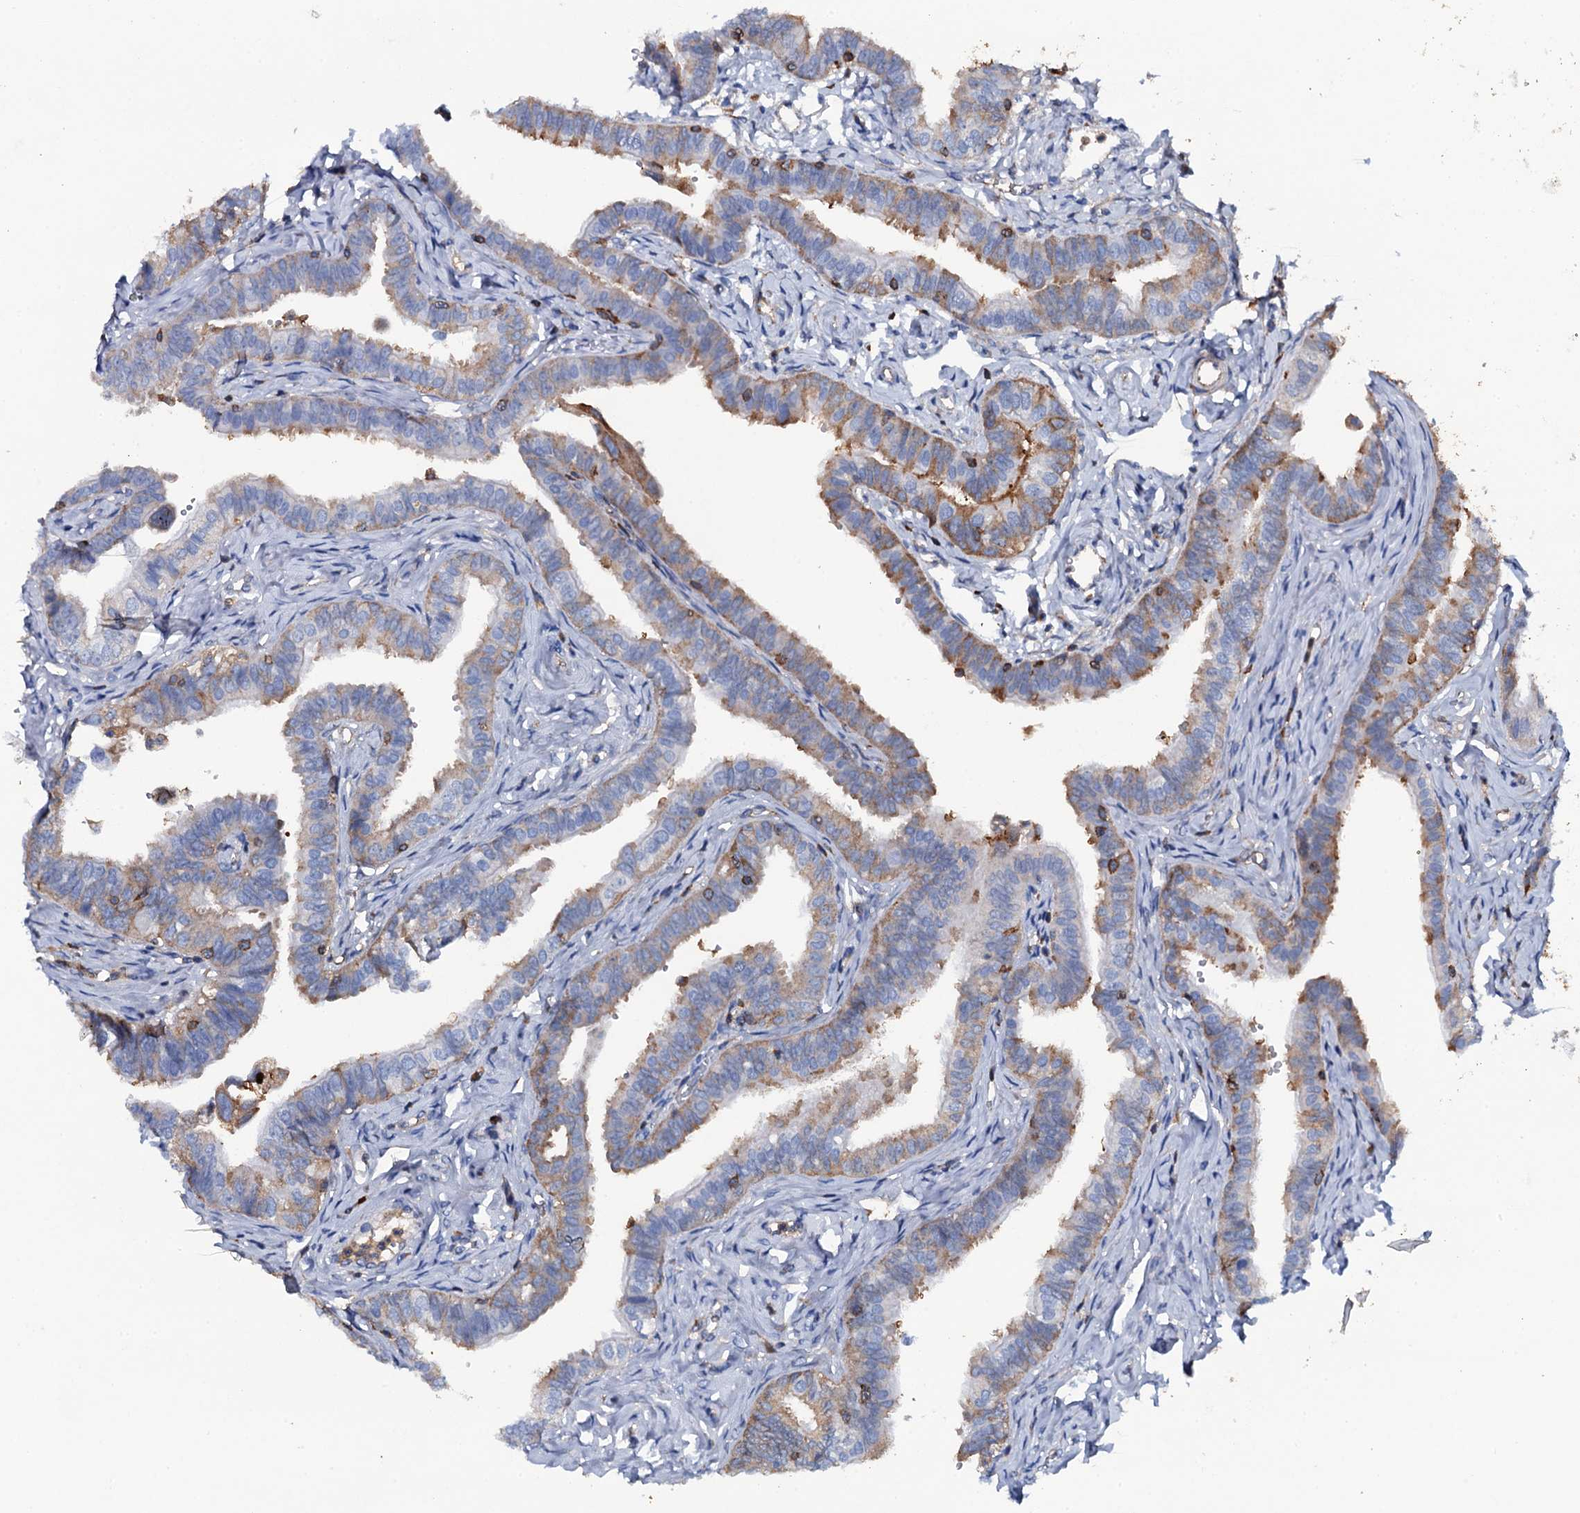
{"staining": {"intensity": "moderate", "quantity": "<25%", "location": "cytoplasmic/membranous"}, "tissue": "fallopian tube", "cell_type": "Glandular cells", "image_type": "normal", "snomed": [{"axis": "morphology", "description": "Normal tissue, NOS"}, {"axis": "morphology", "description": "Carcinoma, NOS"}, {"axis": "topography", "description": "Fallopian tube"}, {"axis": "topography", "description": "Ovary"}], "caption": "A photomicrograph showing moderate cytoplasmic/membranous positivity in approximately <25% of glandular cells in normal fallopian tube, as visualized by brown immunohistochemical staining.", "gene": "MS4A4E", "patient": {"sex": "female", "age": 59}}